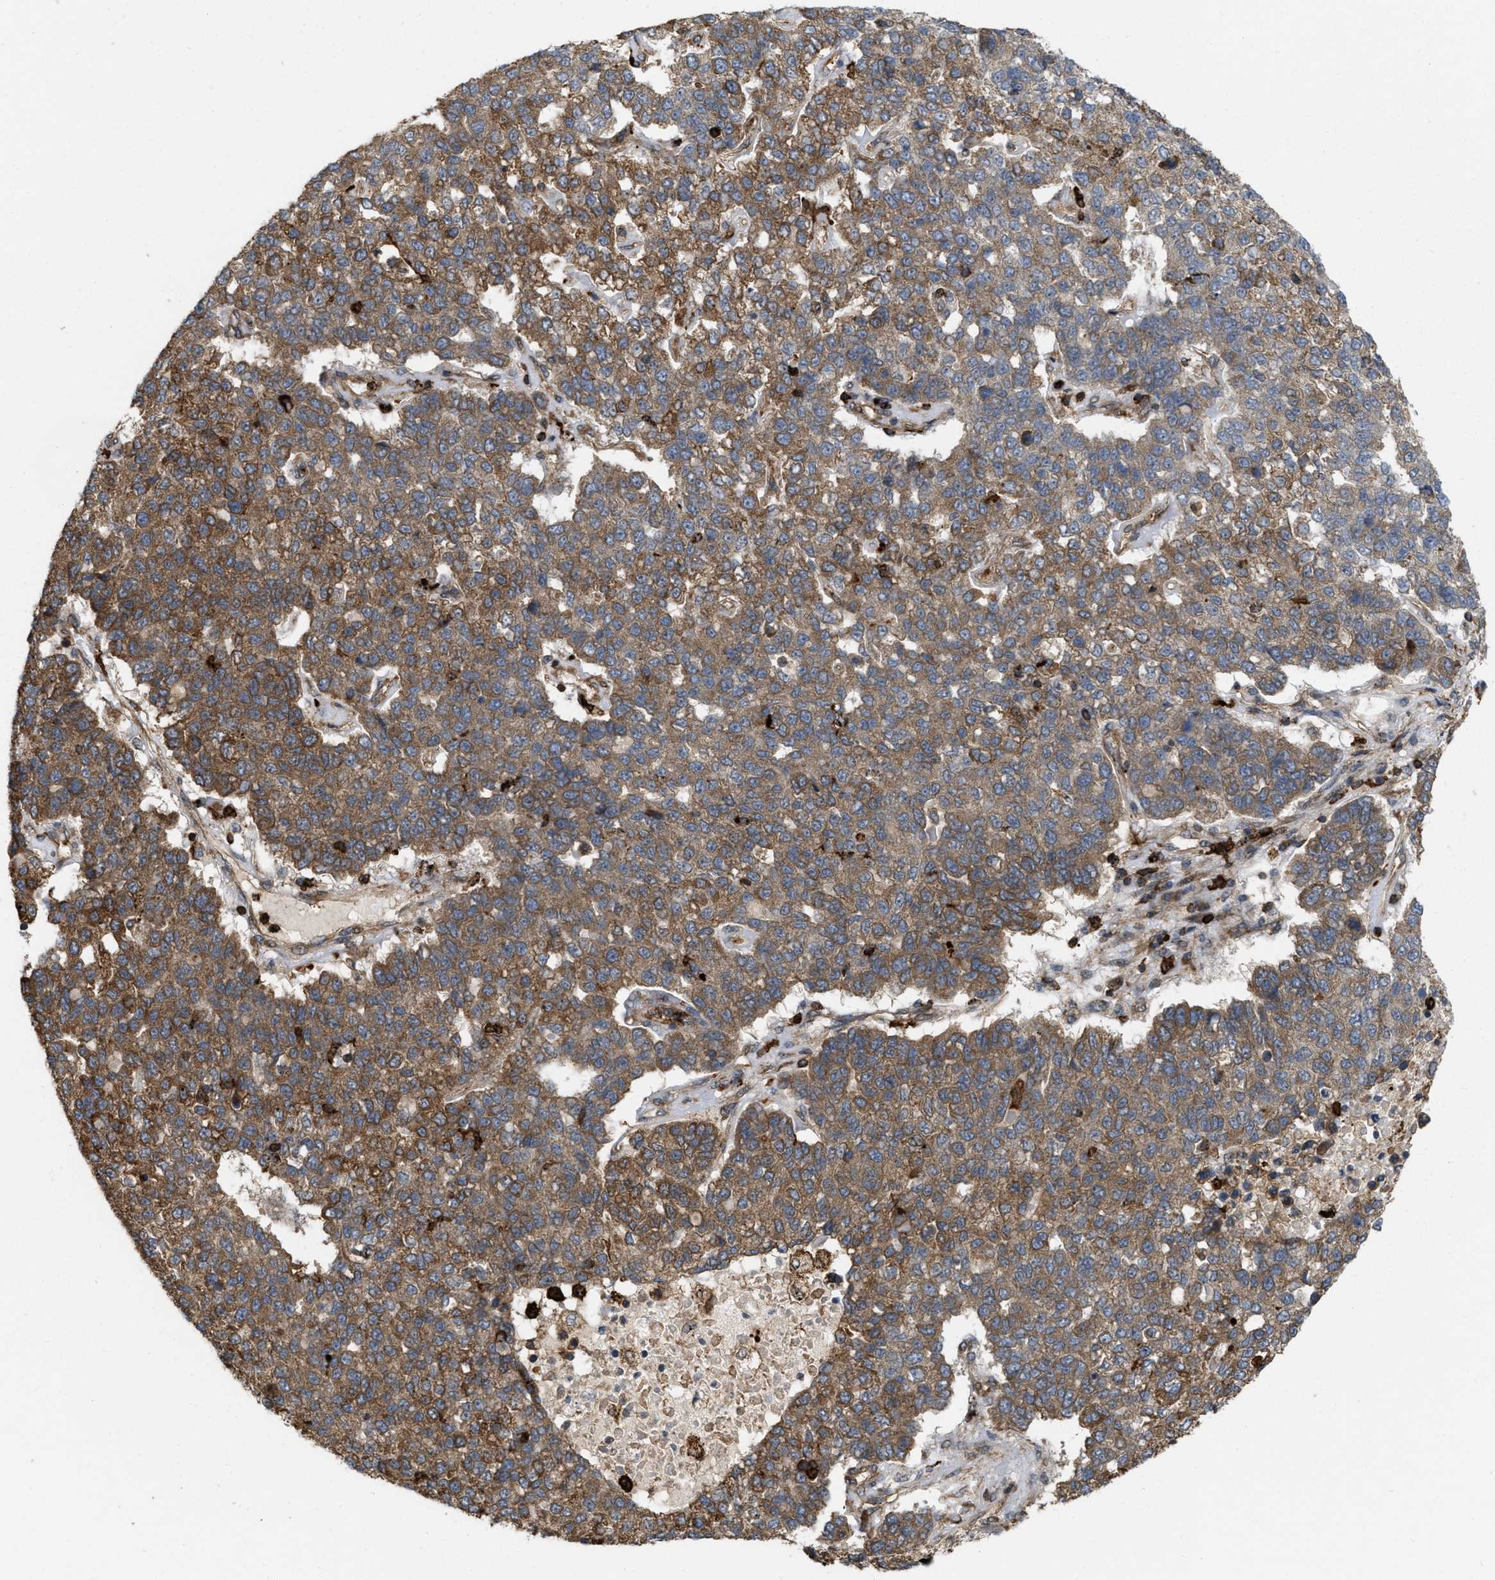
{"staining": {"intensity": "moderate", "quantity": ">75%", "location": "cytoplasmic/membranous"}, "tissue": "pancreatic cancer", "cell_type": "Tumor cells", "image_type": "cancer", "snomed": [{"axis": "morphology", "description": "Adenocarcinoma, NOS"}, {"axis": "topography", "description": "Pancreas"}], "caption": "Immunohistochemistry of human pancreatic cancer reveals medium levels of moderate cytoplasmic/membranous expression in approximately >75% of tumor cells. (Stains: DAB in brown, nuclei in blue, Microscopy: brightfield microscopy at high magnification).", "gene": "IQCE", "patient": {"sex": "female", "age": 61}}